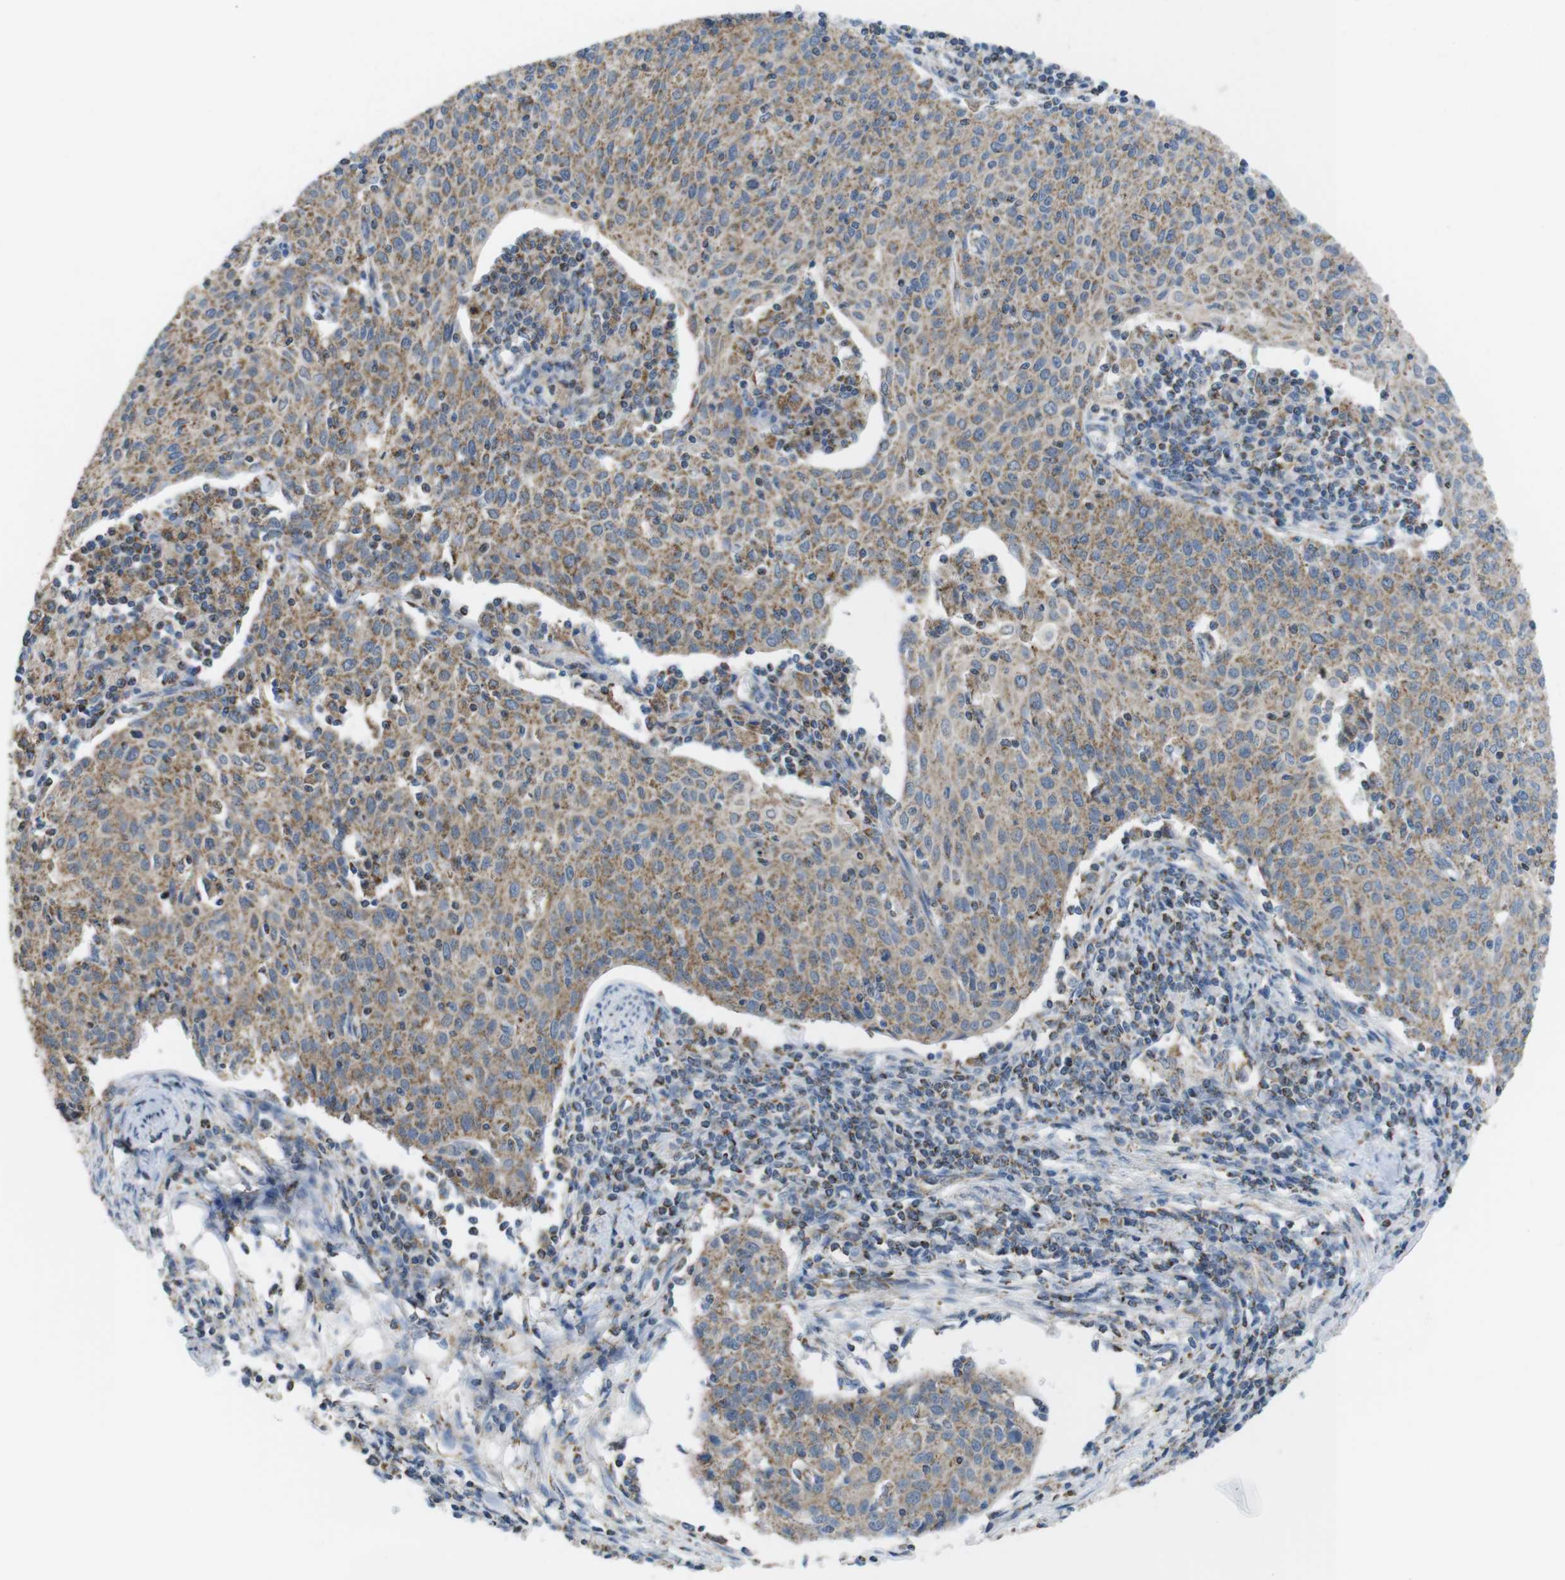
{"staining": {"intensity": "moderate", "quantity": ">75%", "location": "cytoplasmic/membranous"}, "tissue": "cervical cancer", "cell_type": "Tumor cells", "image_type": "cancer", "snomed": [{"axis": "morphology", "description": "Squamous cell carcinoma, NOS"}, {"axis": "topography", "description": "Cervix"}], "caption": "Immunohistochemistry (IHC) staining of cervical squamous cell carcinoma, which shows medium levels of moderate cytoplasmic/membranous expression in approximately >75% of tumor cells indicating moderate cytoplasmic/membranous protein positivity. The staining was performed using DAB (3,3'-diaminobenzidine) (brown) for protein detection and nuclei were counterstained in hematoxylin (blue).", "gene": "GRIK2", "patient": {"sex": "female", "age": 38}}